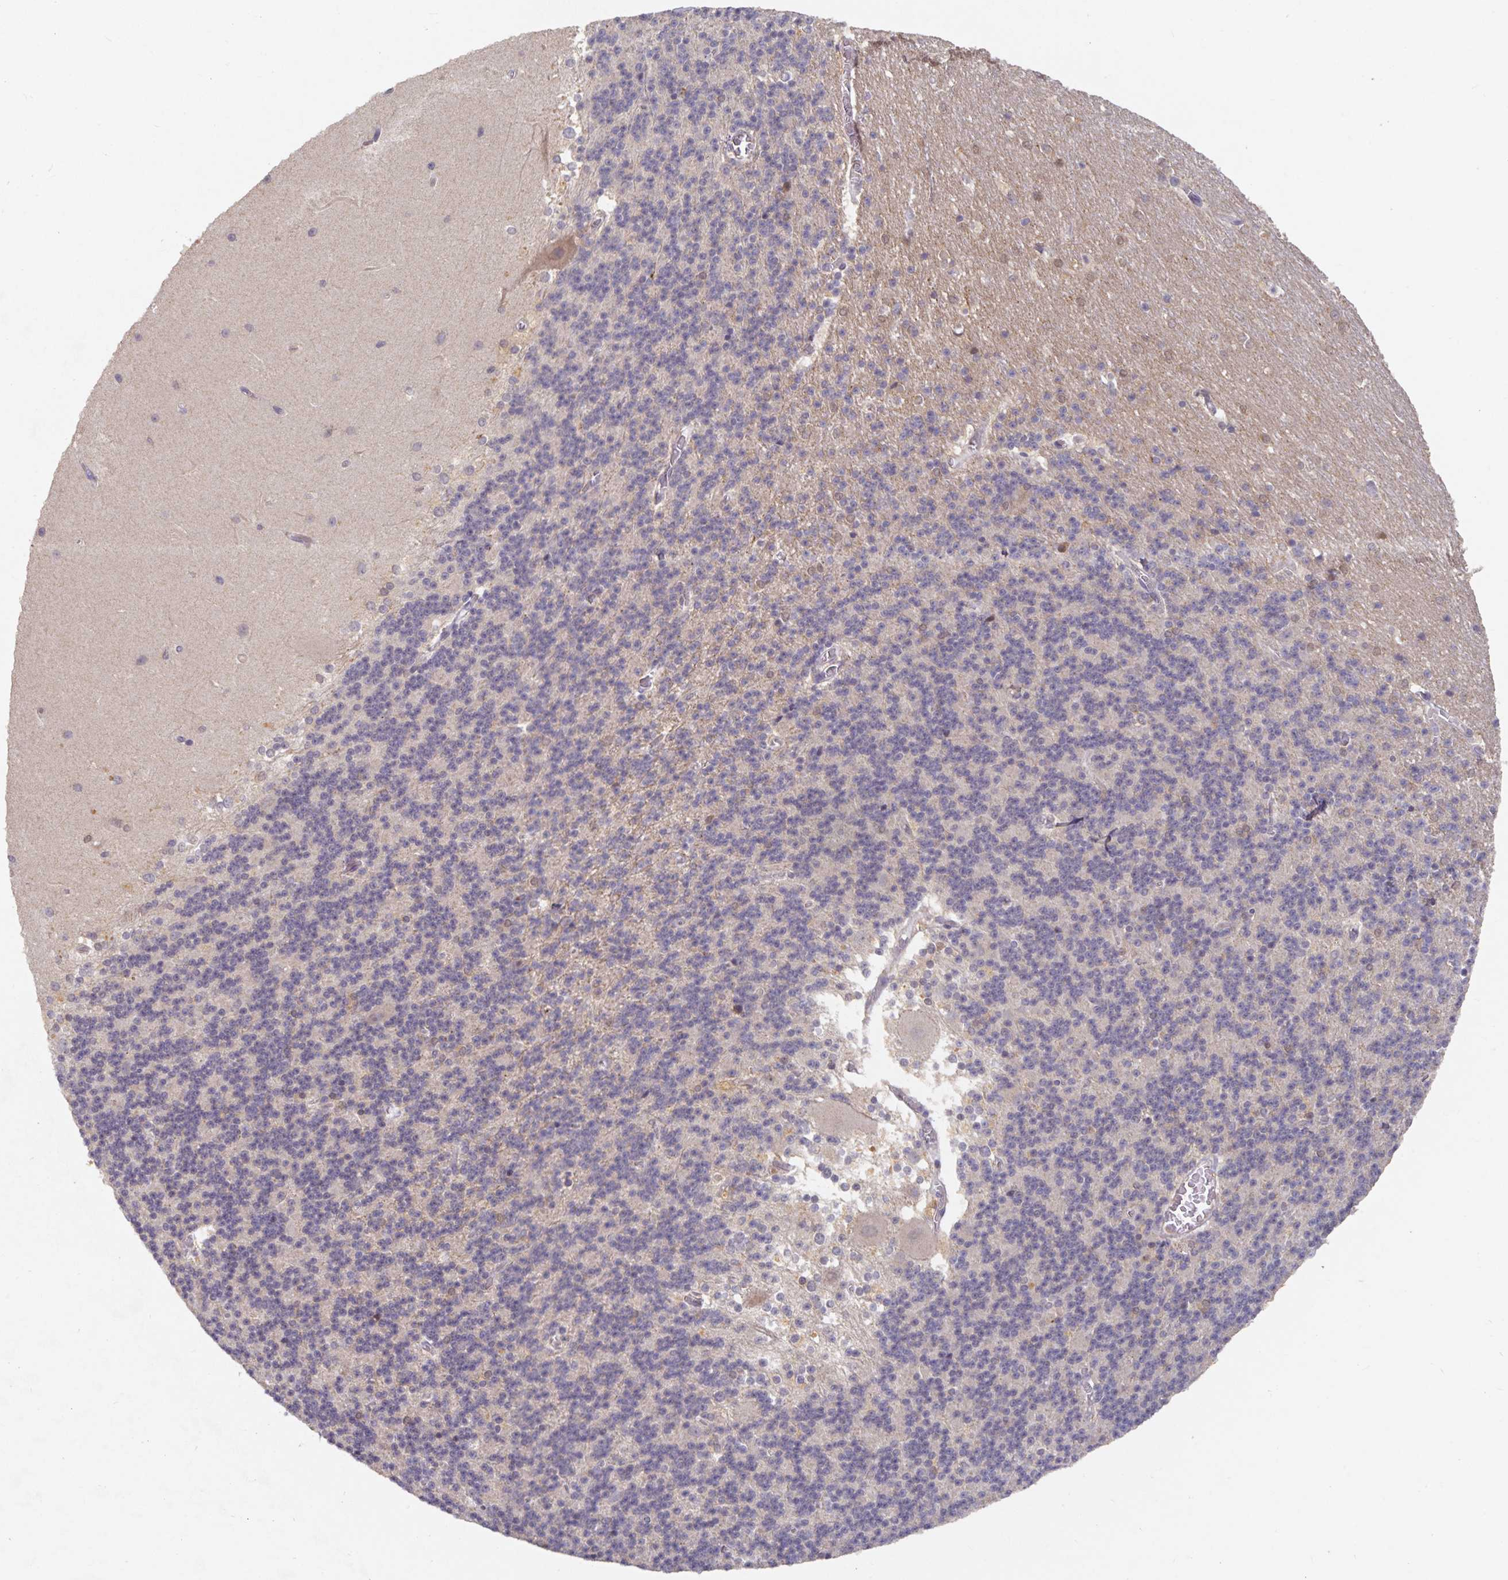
{"staining": {"intensity": "negative", "quantity": "none", "location": "none"}, "tissue": "cerebellum", "cell_type": "Cells in granular layer", "image_type": "normal", "snomed": [{"axis": "morphology", "description": "Normal tissue, NOS"}, {"axis": "topography", "description": "Cerebellum"}], "caption": "Cells in granular layer are negative for brown protein staining in unremarkable cerebellum. (Stains: DAB immunohistochemistry with hematoxylin counter stain, Microscopy: brightfield microscopy at high magnification).", "gene": "HEPN1", "patient": {"sex": "female", "age": 19}}